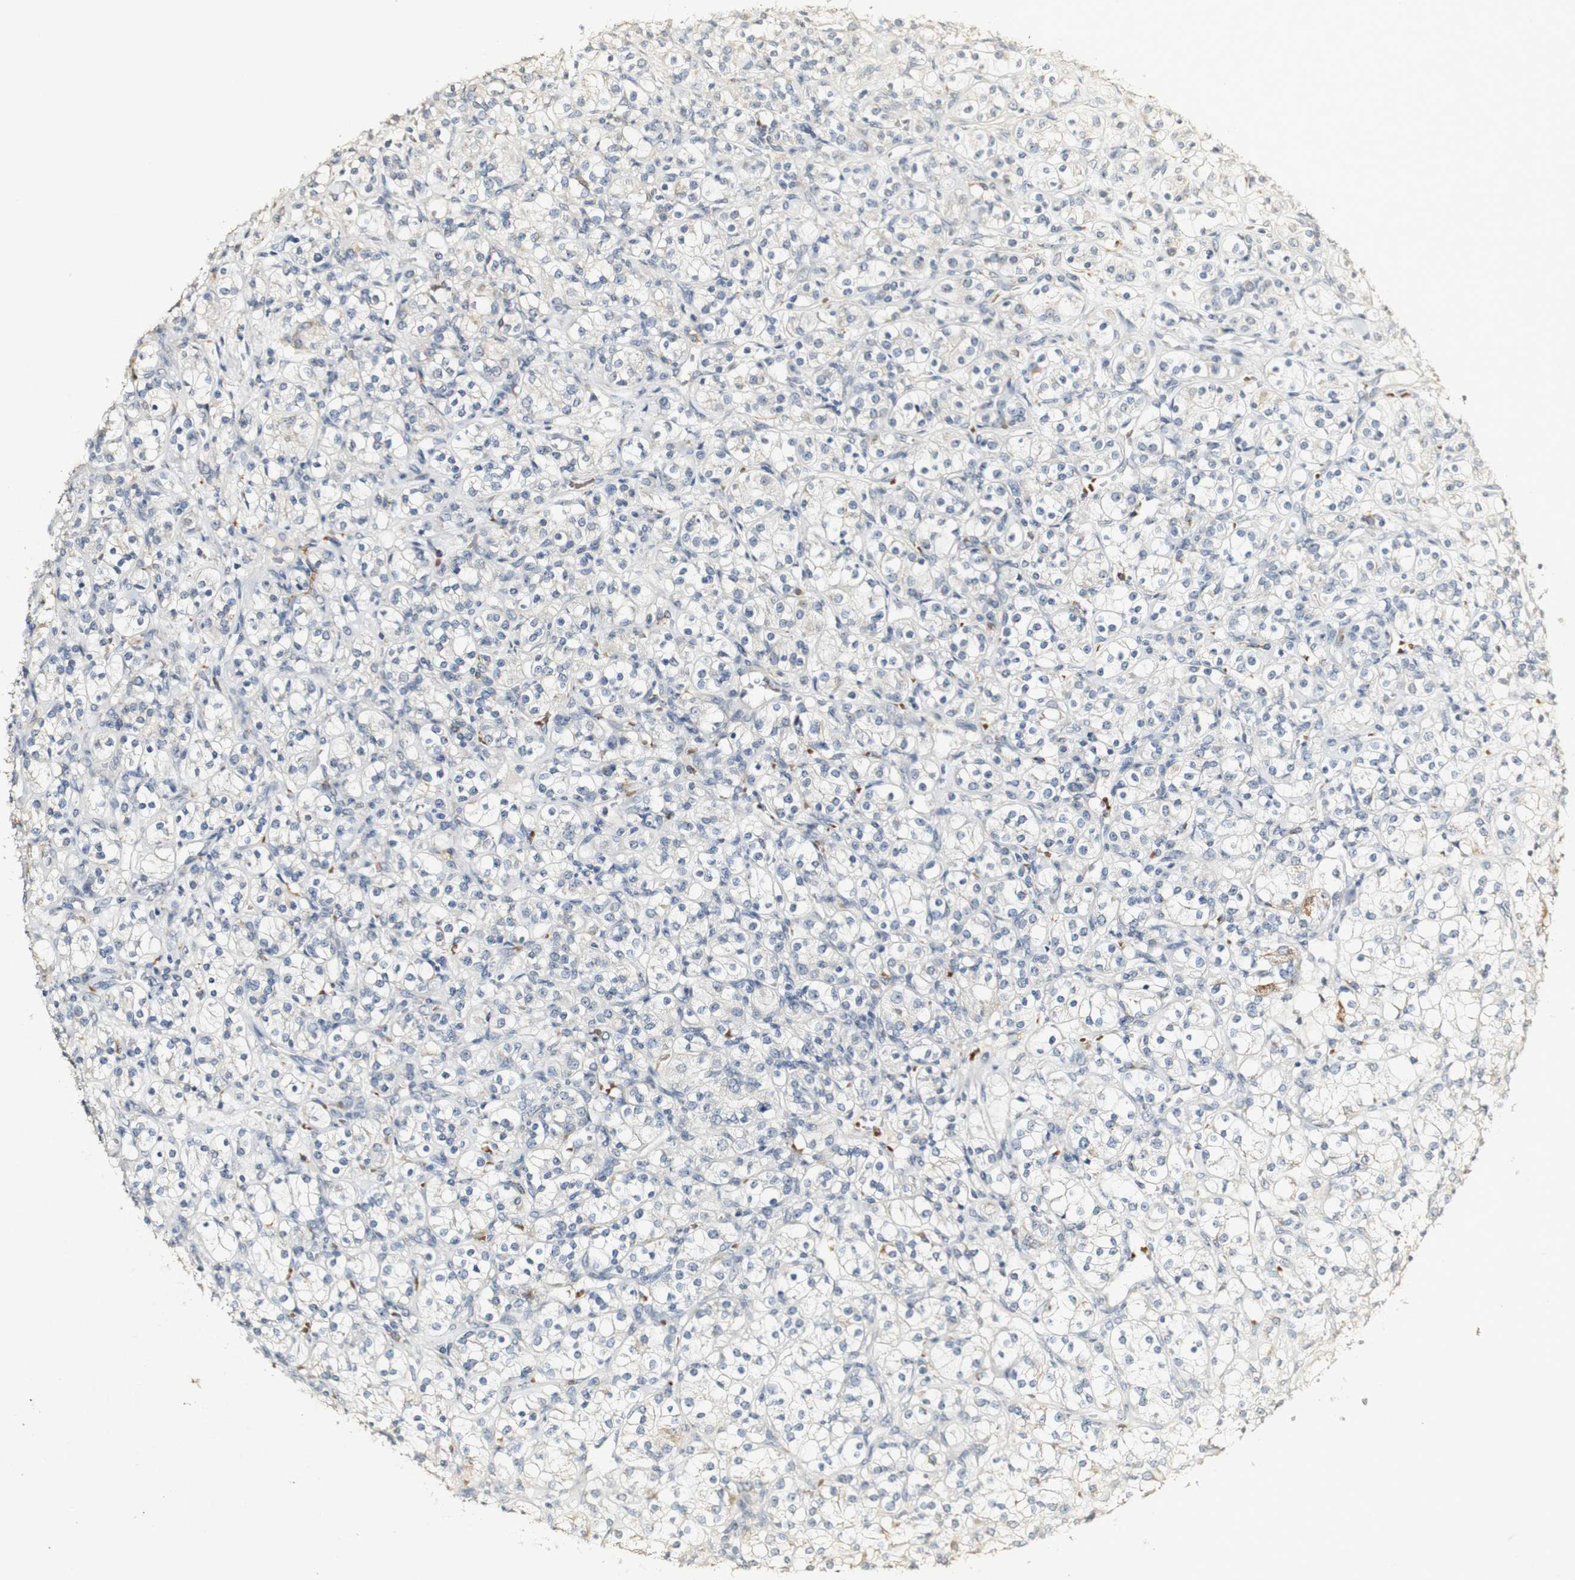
{"staining": {"intensity": "negative", "quantity": "none", "location": "none"}, "tissue": "renal cancer", "cell_type": "Tumor cells", "image_type": "cancer", "snomed": [{"axis": "morphology", "description": "Adenocarcinoma, NOS"}, {"axis": "topography", "description": "Kidney"}], "caption": "This micrograph is of renal adenocarcinoma stained with immunohistochemistry to label a protein in brown with the nuclei are counter-stained blue. There is no positivity in tumor cells. Nuclei are stained in blue.", "gene": "SYT7", "patient": {"sex": "male", "age": 77}}